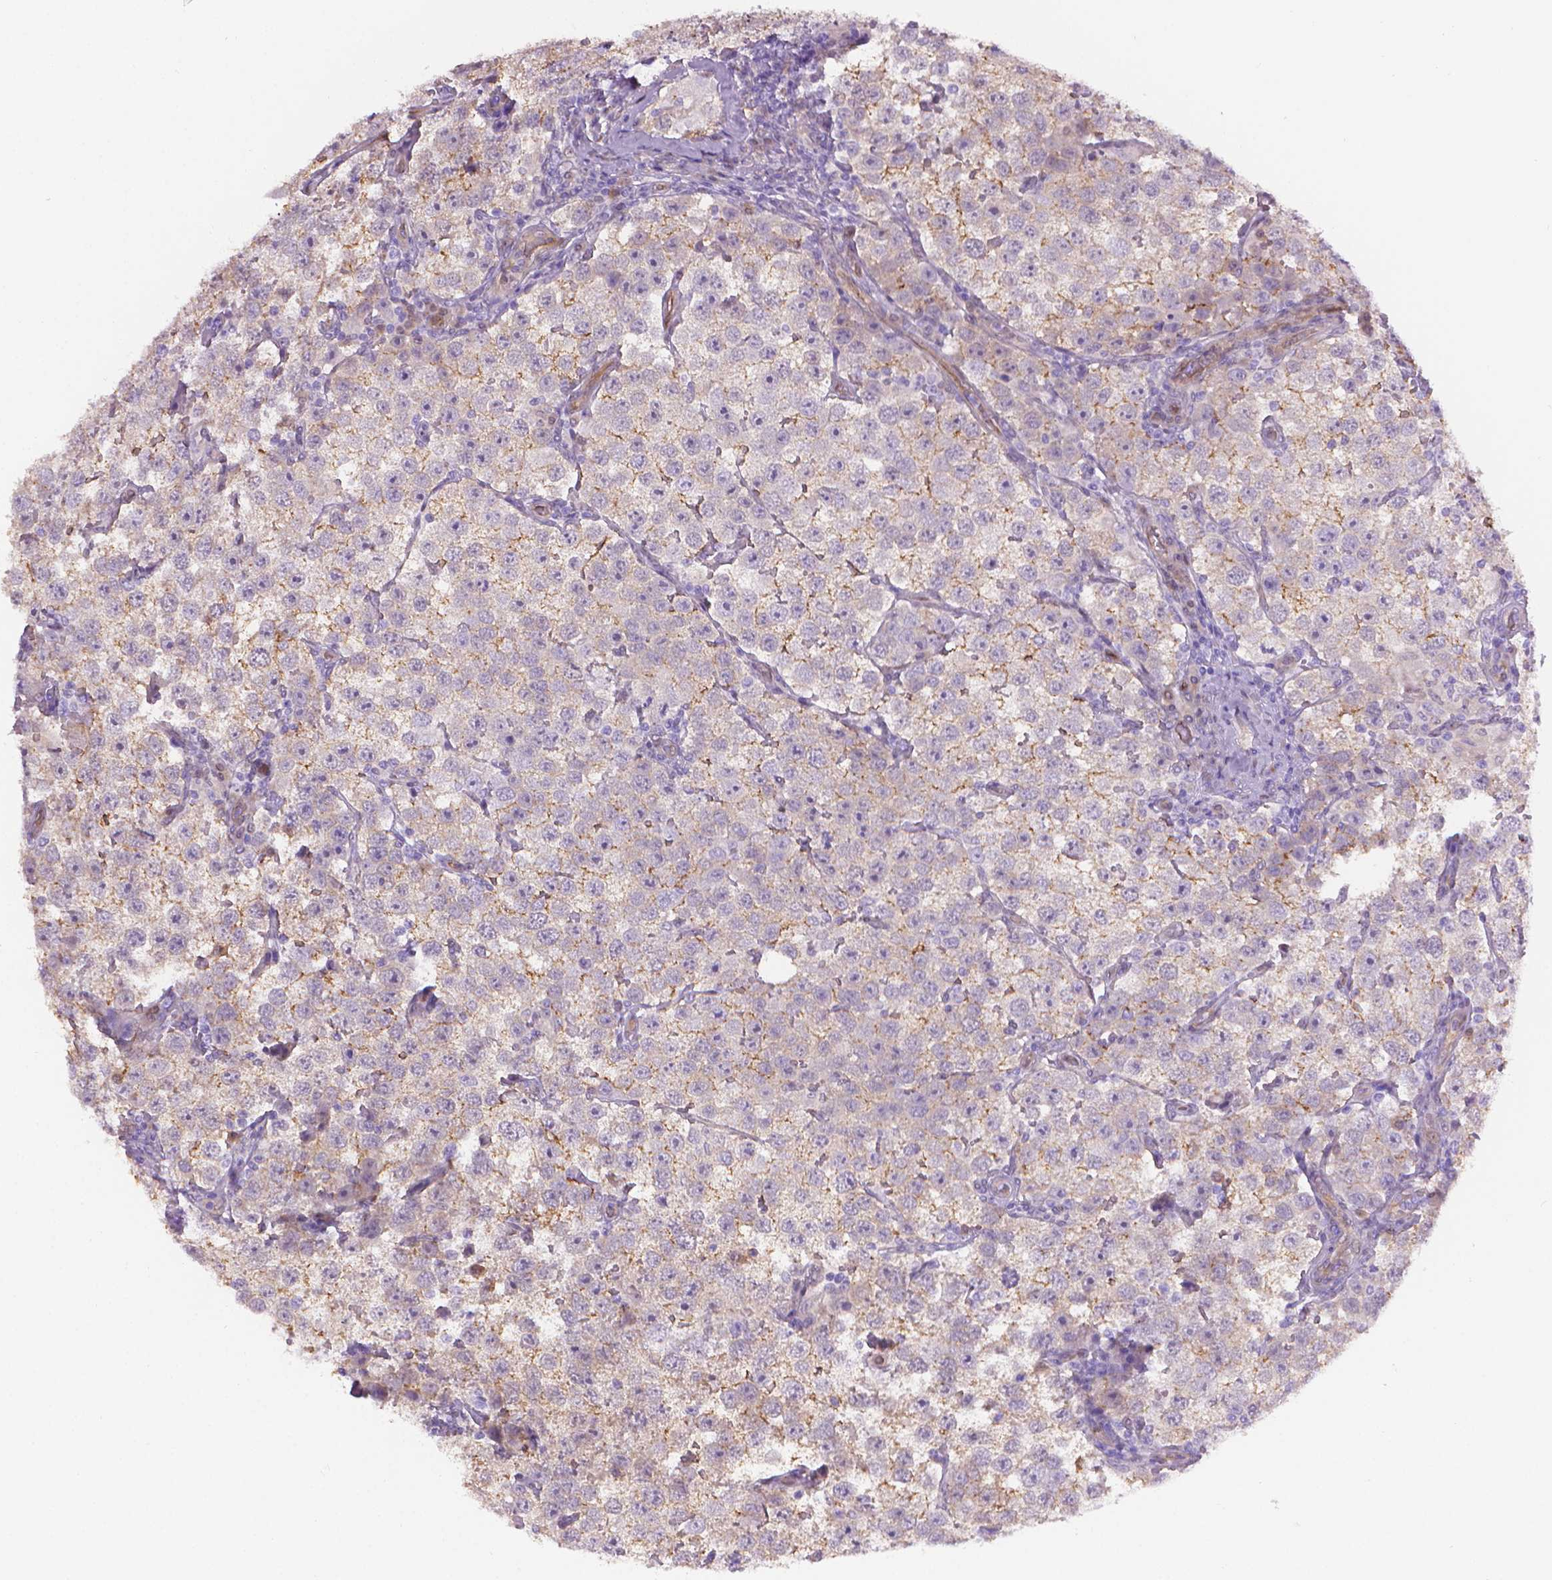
{"staining": {"intensity": "moderate", "quantity": "<25%", "location": "cytoplasmic/membranous"}, "tissue": "testis cancer", "cell_type": "Tumor cells", "image_type": "cancer", "snomed": [{"axis": "morphology", "description": "Seminoma, NOS"}, {"axis": "topography", "description": "Testis"}], "caption": "The histopathology image displays staining of testis cancer, revealing moderate cytoplasmic/membranous protein positivity (brown color) within tumor cells.", "gene": "CLIC4", "patient": {"sex": "male", "age": 37}}